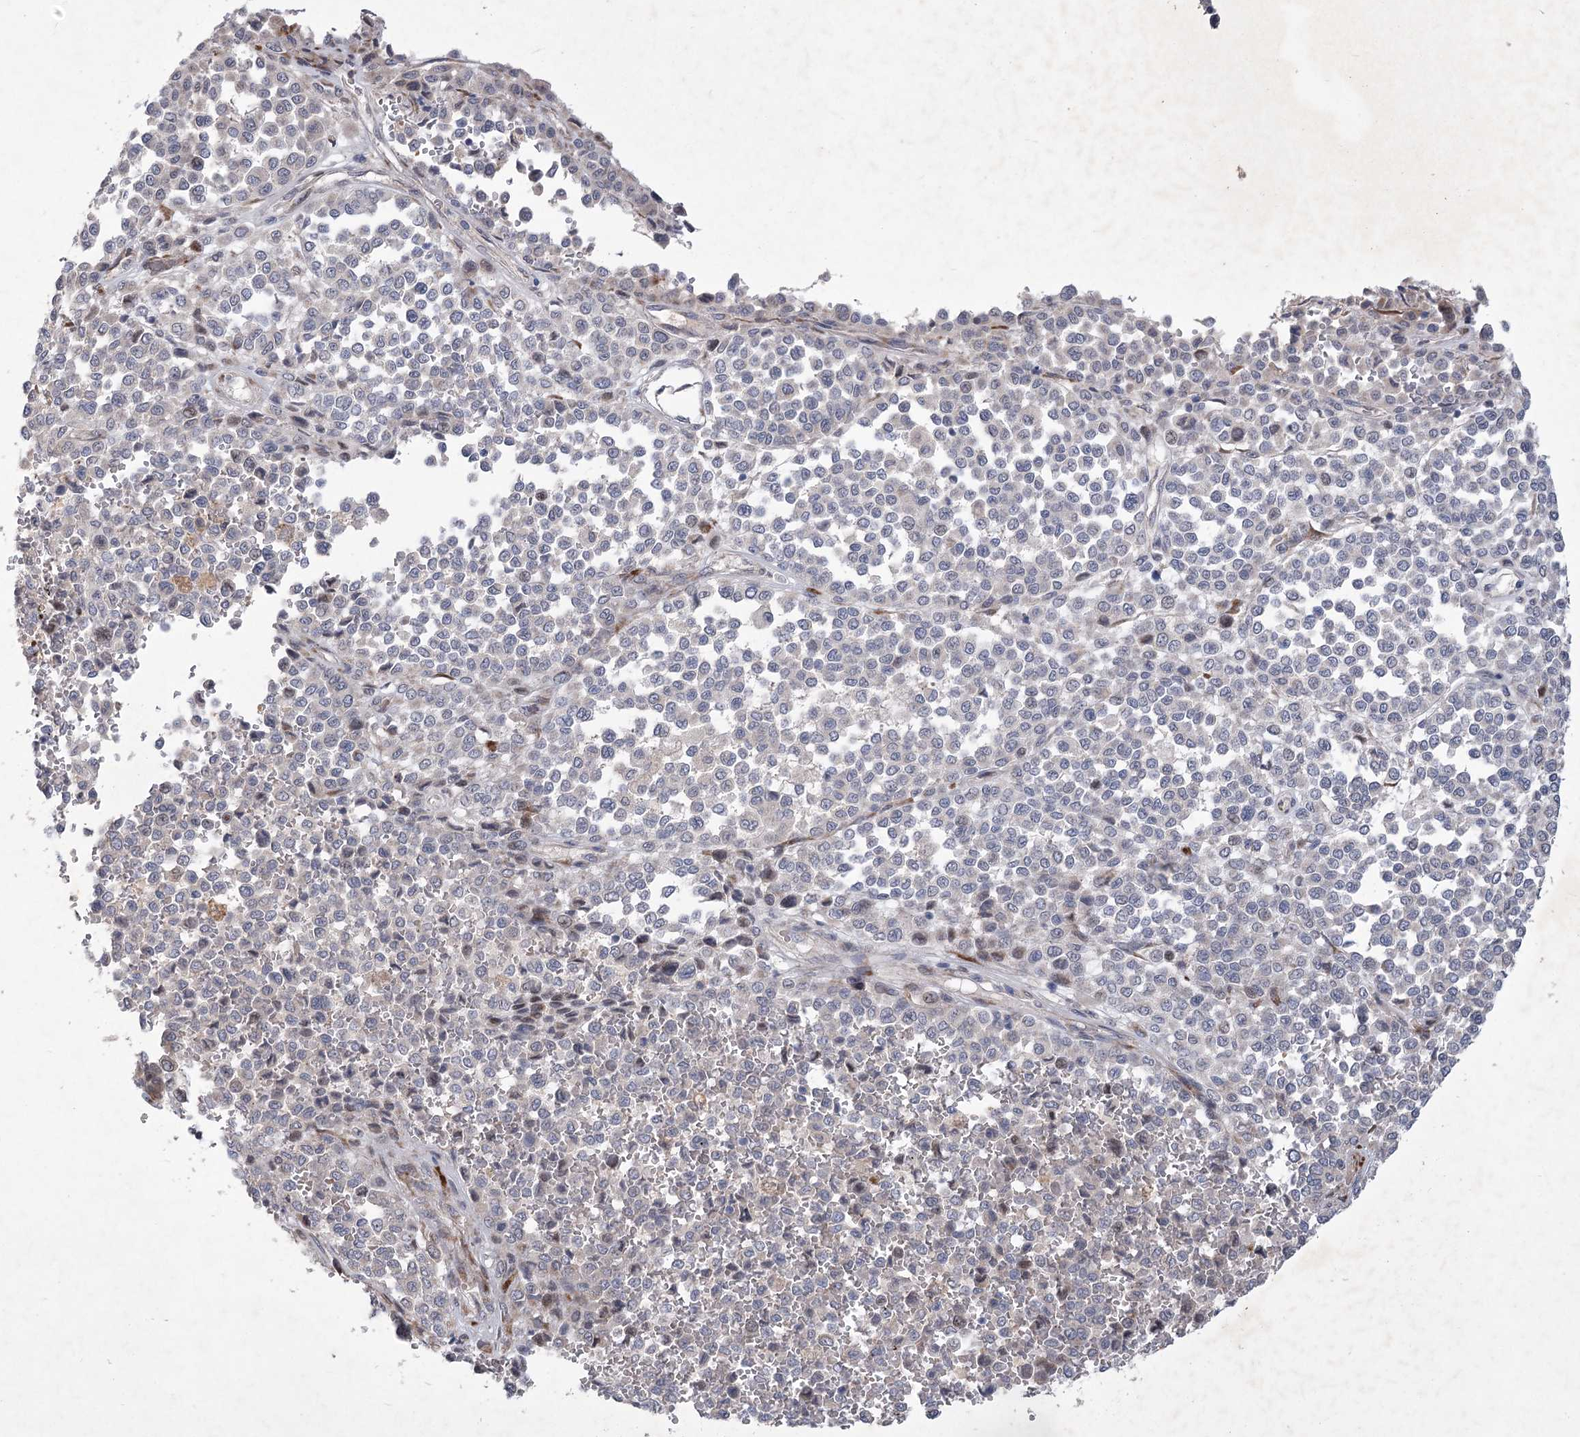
{"staining": {"intensity": "negative", "quantity": "none", "location": "none"}, "tissue": "melanoma", "cell_type": "Tumor cells", "image_type": "cancer", "snomed": [{"axis": "morphology", "description": "Malignant melanoma, Metastatic site"}, {"axis": "topography", "description": "Pancreas"}], "caption": "Immunohistochemistry of human malignant melanoma (metastatic site) reveals no expression in tumor cells.", "gene": "GCNT4", "patient": {"sex": "female", "age": 30}}